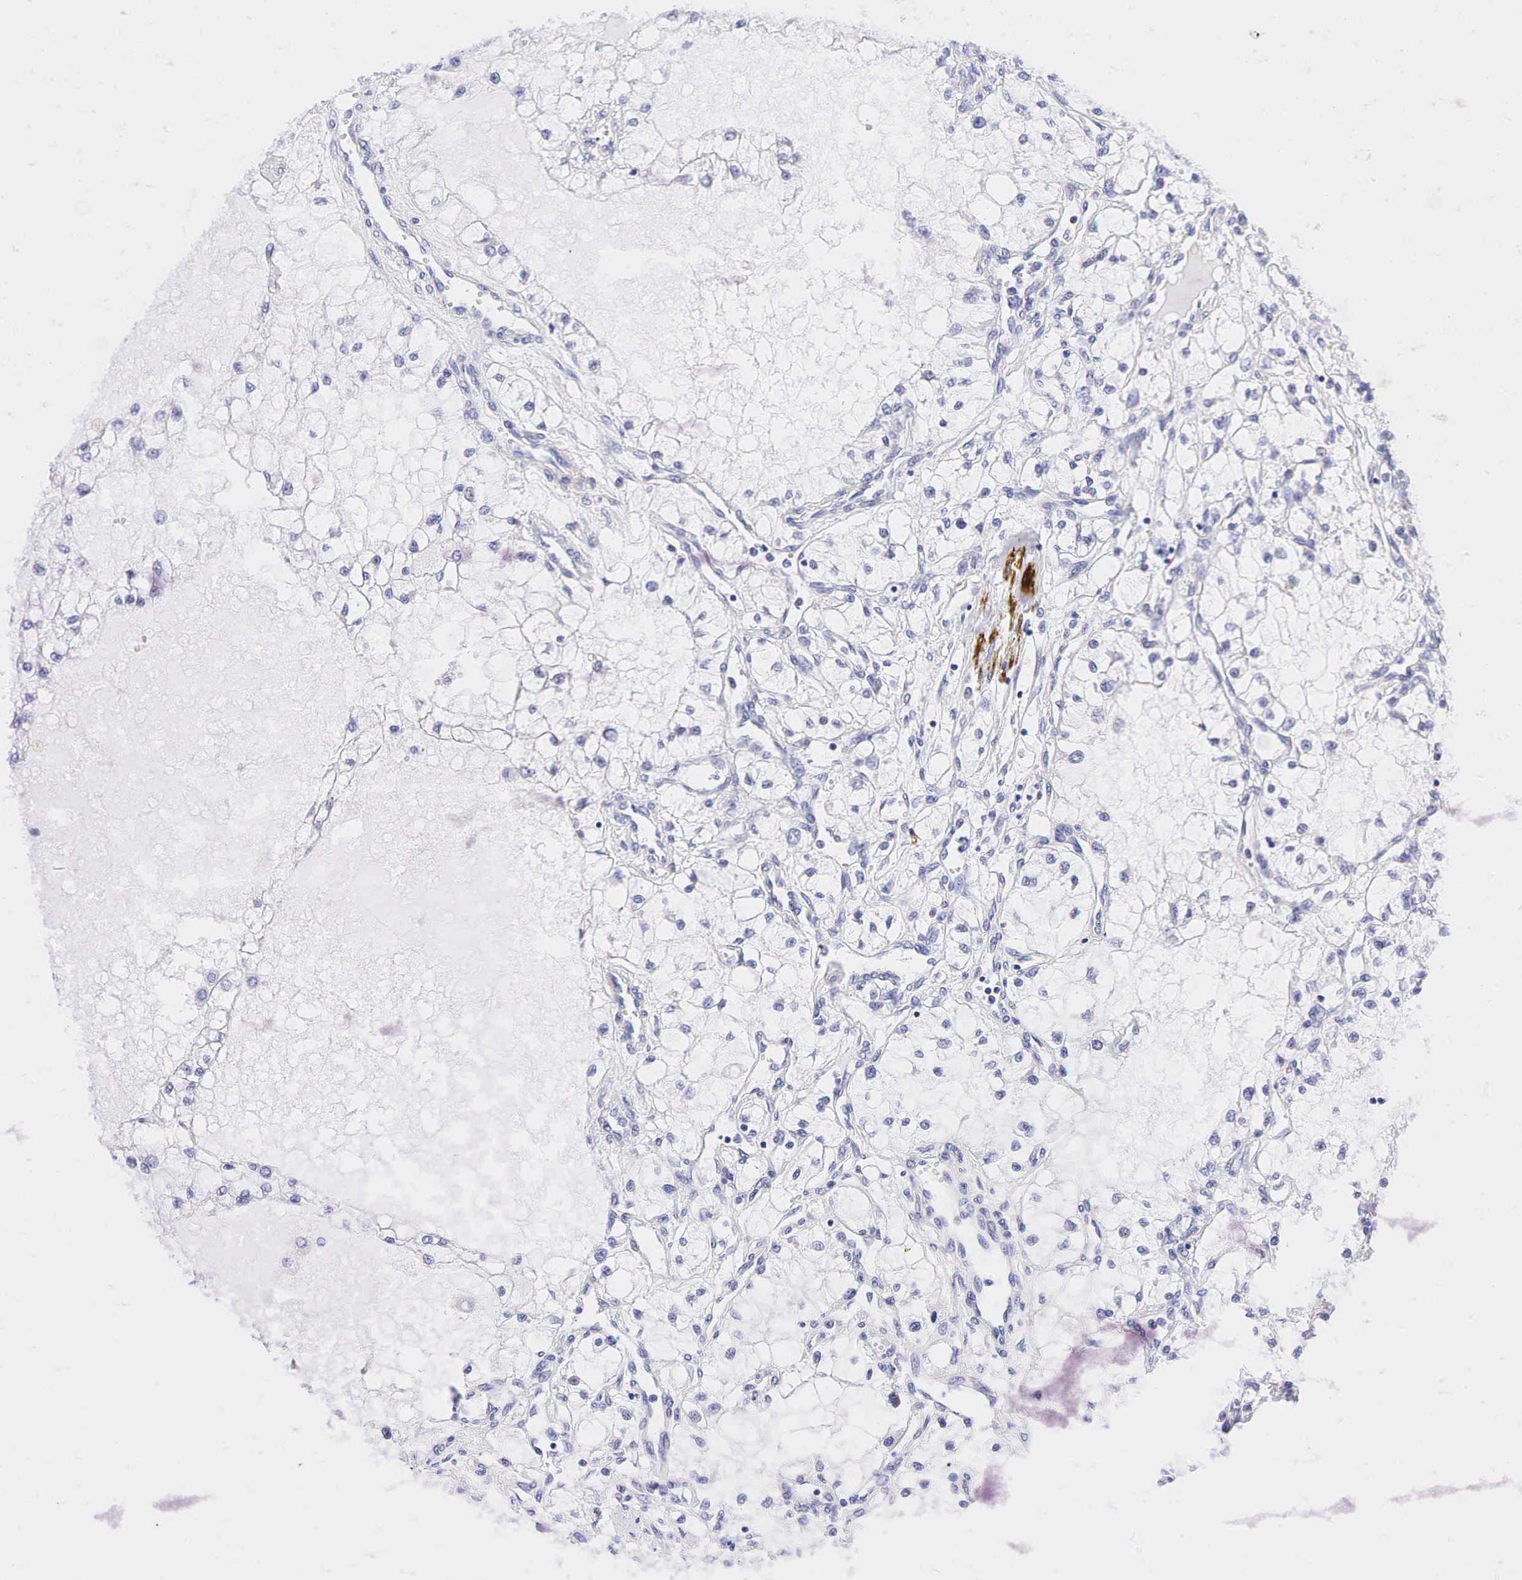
{"staining": {"intensity": "negative", "quantity": "none", "location": "none"}, "tissue": "renal cancer", "cell_type": "Tumor cells", "image_type": "cancer", "snomed": [{"axis": "morphology", "description": "Adenocarcinoma, NOS"}, {"axis": "topography", "description": "Kidney"}], "caption": "A micrograph of renal adenocarcinoma stained for a protein demonstrates no brown staining in tumor cells.", "gene": "CALD1", "patient": {"sex": "male", "age": 61}}